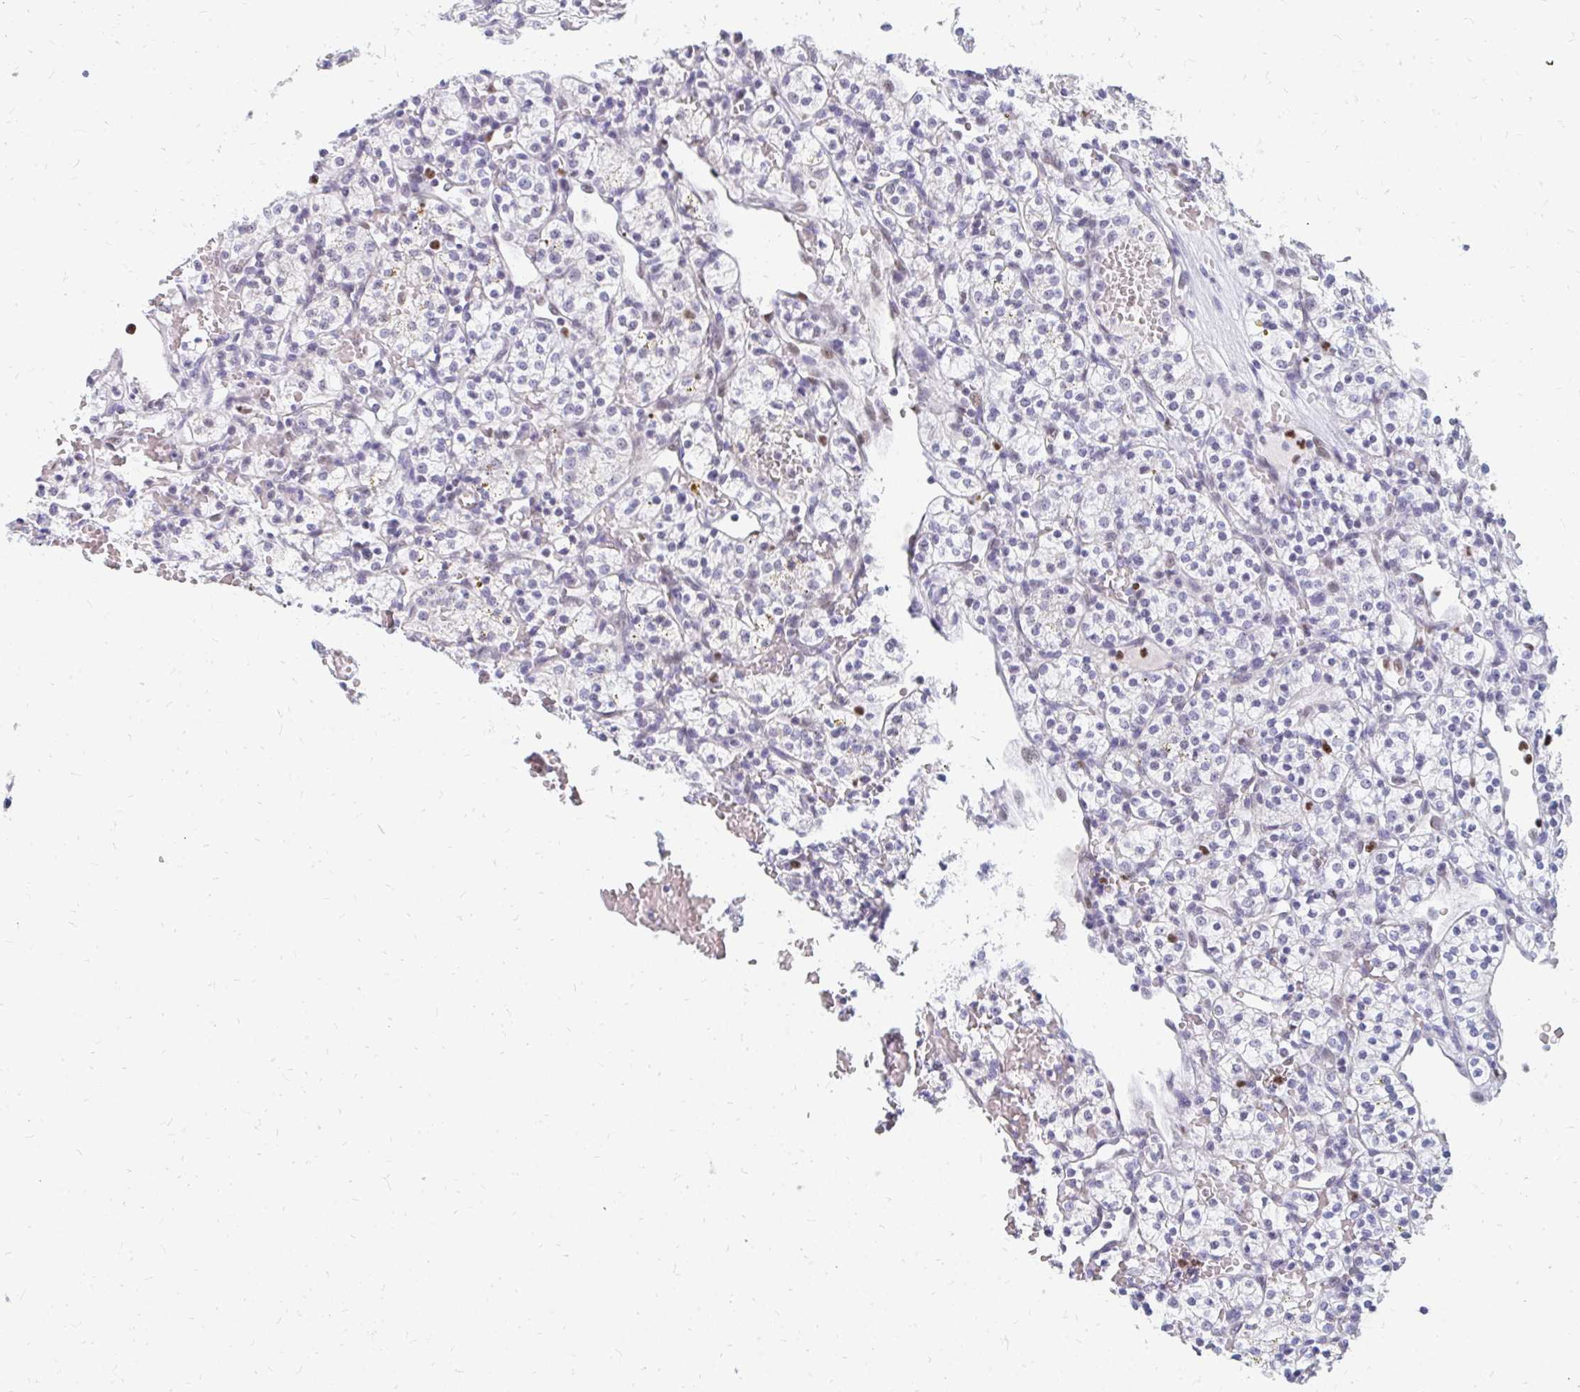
{"staining": {"intensity": "negative", "quantity": "none", "location": "none"}, "tissue": "renal cancer", "cell_type": "Tumor cells", "image_type": "cancer", "snomed": [{"axis": "morphology", "description": "Adenocarcinoma, NOS"}, {"axis": "topography", "description": "Kidney"}], "caption": "This is an immunohistochemistry image of human renal cancer (adenocarcinoma). There is no staining in tumor cells.", "gene": "PLK3", "patient": {"sex": "female", "age": 60}}